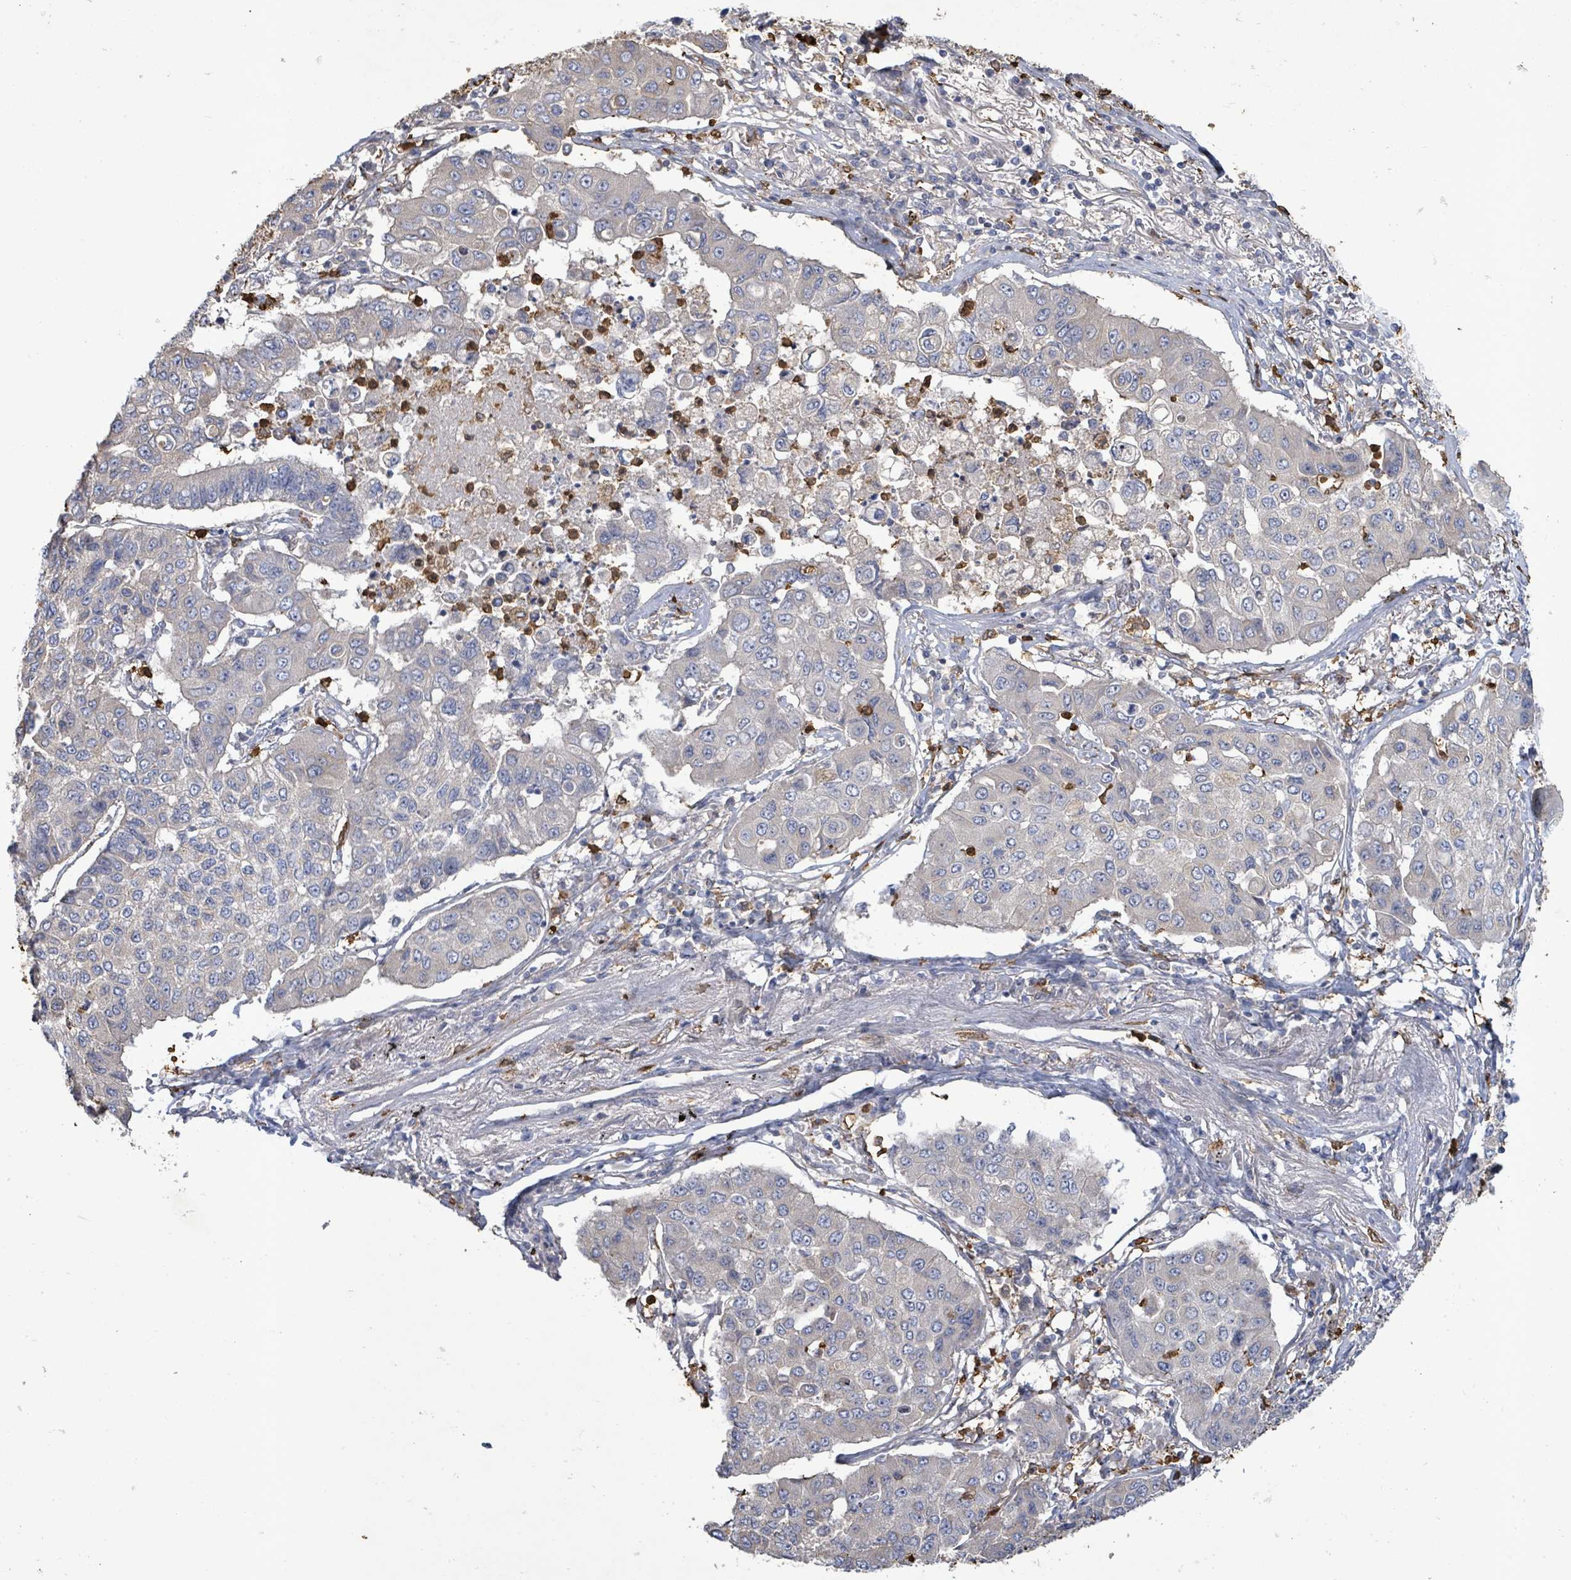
{"staining": {"intensity": "negative", "quantity": "none", "location": "none"}, "tissue": "lung cancer", "cell_type": "Tumor cells", "image_type": "cancer", "snomed": [{"axis": "morphology", "description": "Squamous cell carcinoma, NOS"}, {"axis": "topography", "description": "Lung"}], "caption": "The micrograph shows no significant positivity in tumor cells of lung squamous cell carcinoma.", "gene": "FAM210A", "patient": {"sex": "male", "age": 74}}